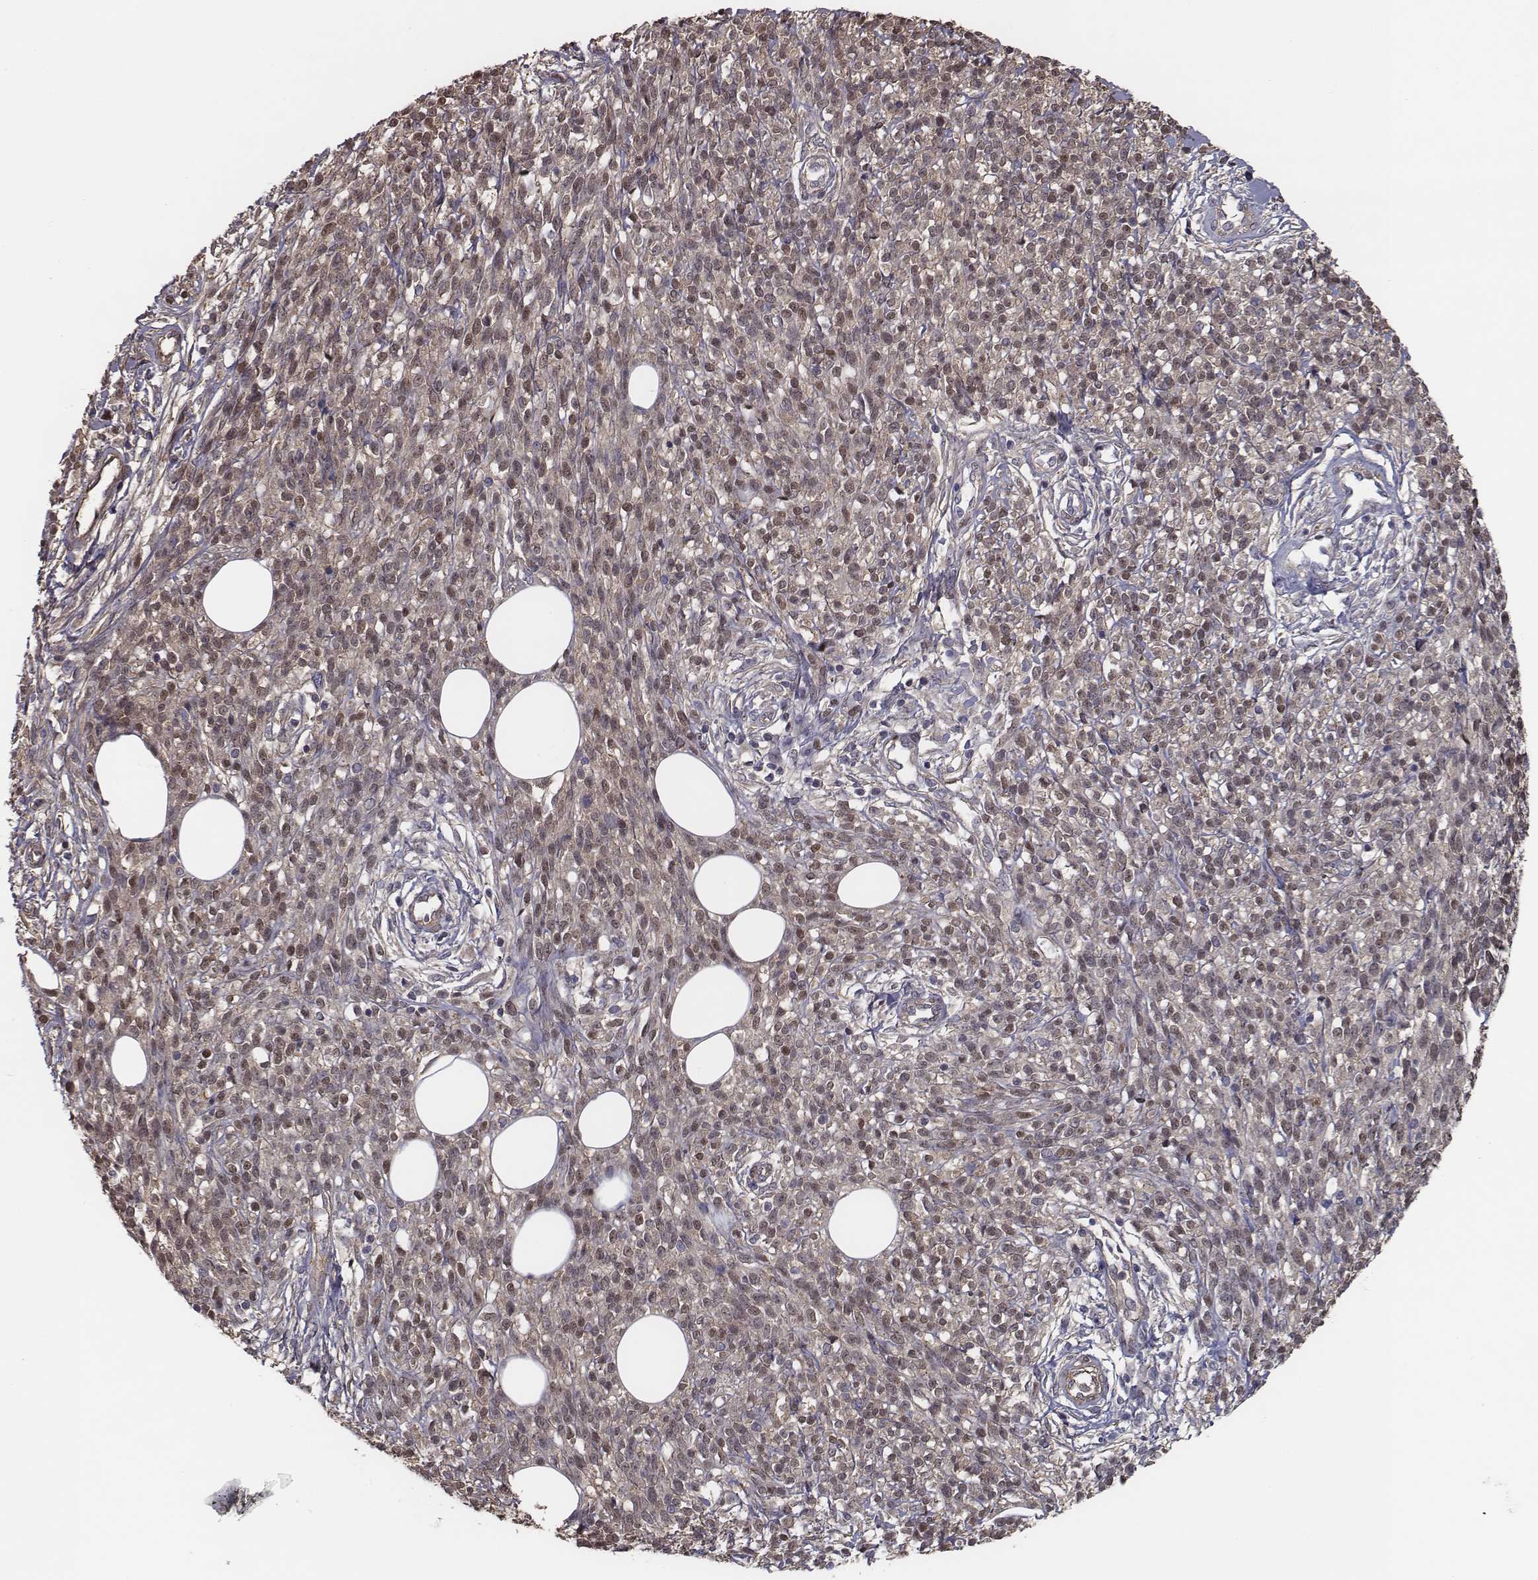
{"staining": {"intensity": "moderate", "quantity": "<25%", "location": "nuclear"}, "tissue": "melanoma", "cell_type": "Tumor cells", "image_type": "cancer", "snomed": [{"axis": "morphology", "description": "Malignant melanoma, NOS"}, {"axis": "topography", "description": "Skin"}, {"axis": "topography", "description": "Skin of trunk"}], "caption": "Malignant melanoma tissue demonstrates moderate nuclear positivity in approximately <25% of tumor cells", "gene": "ISYNA1", "patient": {"sex": "male", "age": 74}}